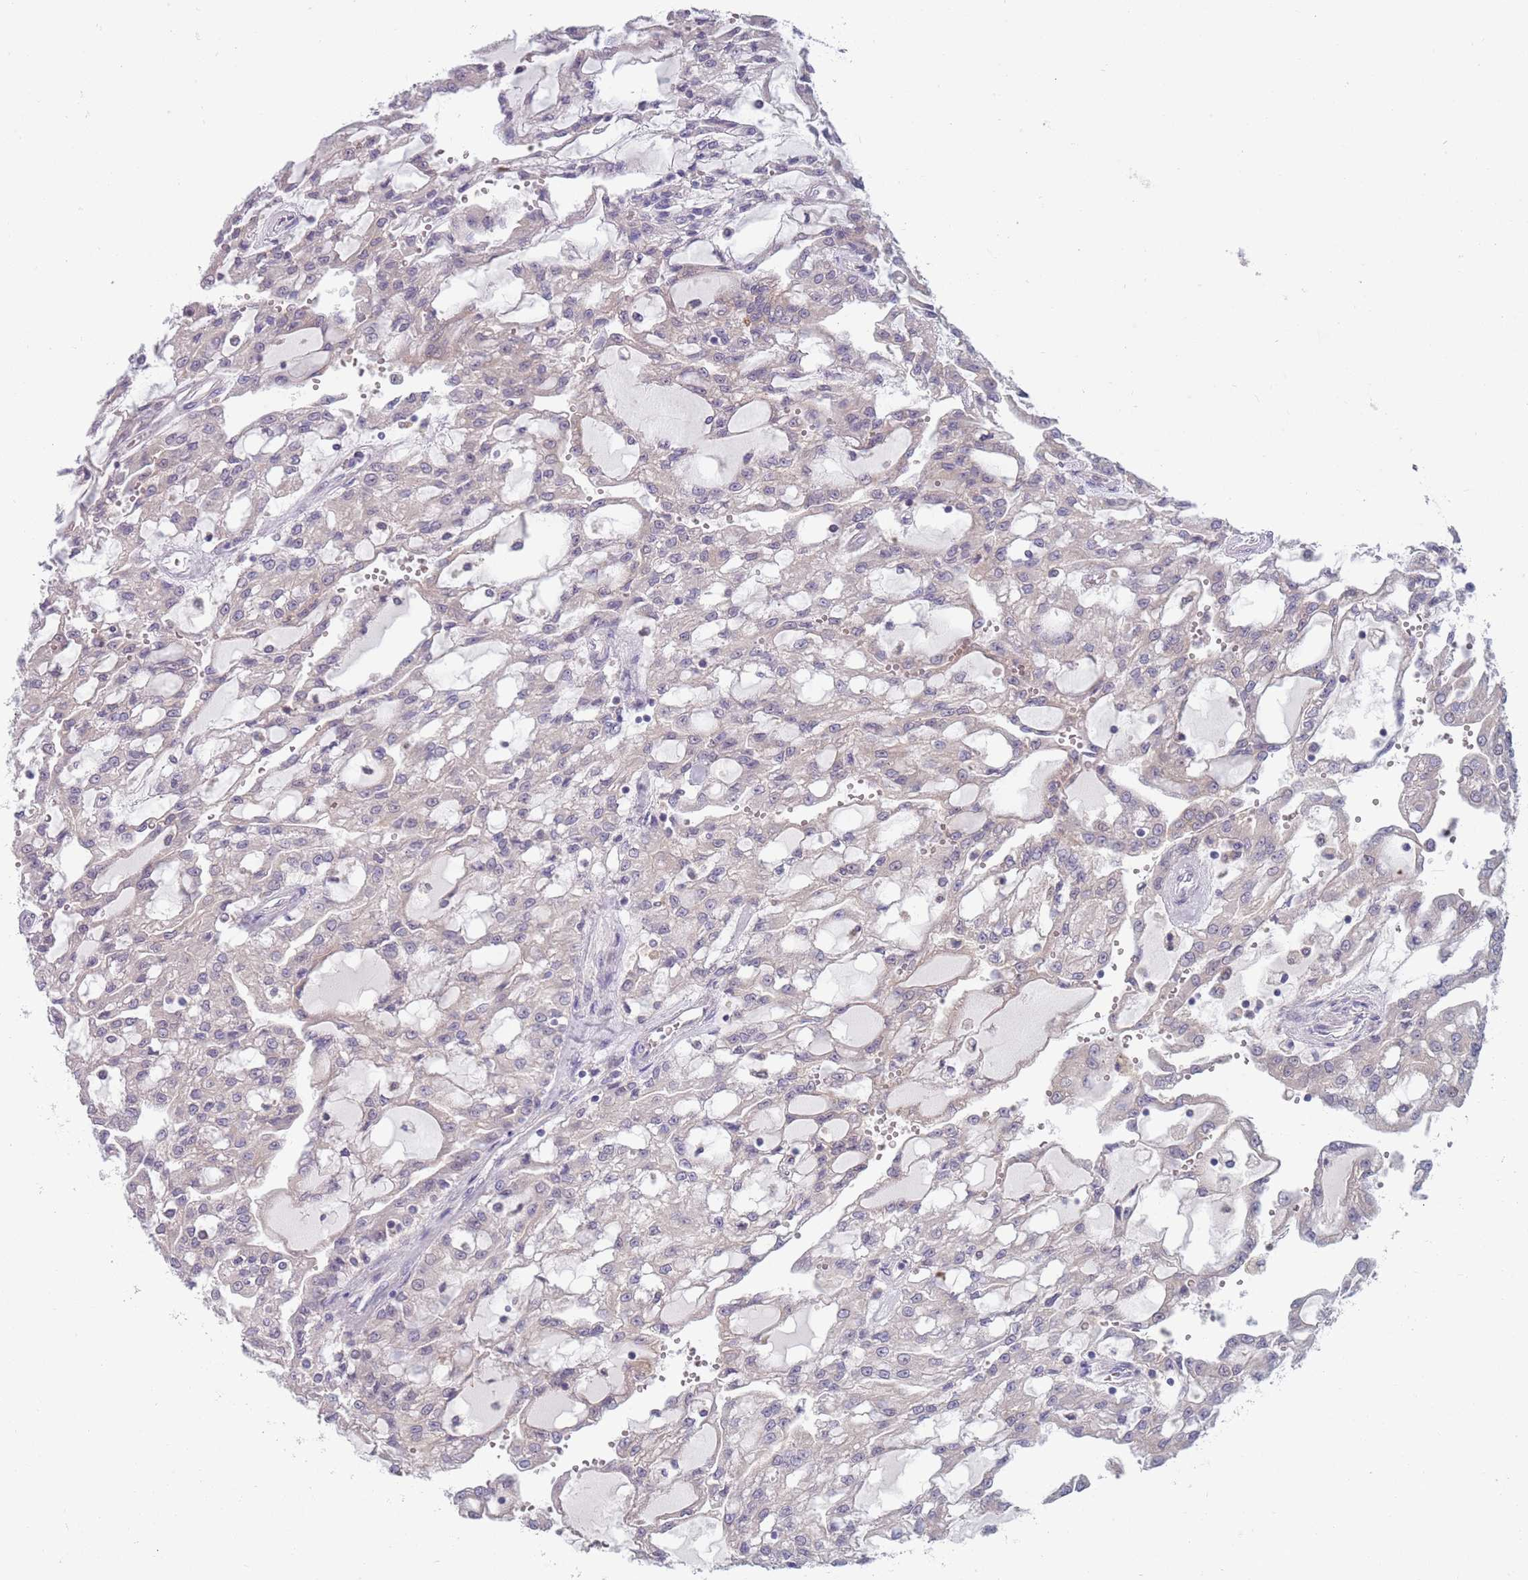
{"staining": {"intensity": "negative", "quantity": "none", "location": "none"}, "tissue": "renal cancer", "cell_type": "Tumor cells", "image_type": "cancer", "snomed": [{"axis": "morphology", "description": "Adenocarcinoma, NOS"}, {"axis": "topography", "description": "Kidney"}], "caption": "IHC of adenocarcinoma (renal) demonstrates no staining in tumor cells. (Stains: DAB immunohistochemistry with hematoxylin counter stain, Microscopy: brightfield microscopy at high magnification).", "gene": "CLNS1A", "patient": {"sex": "male", "age": 63}}